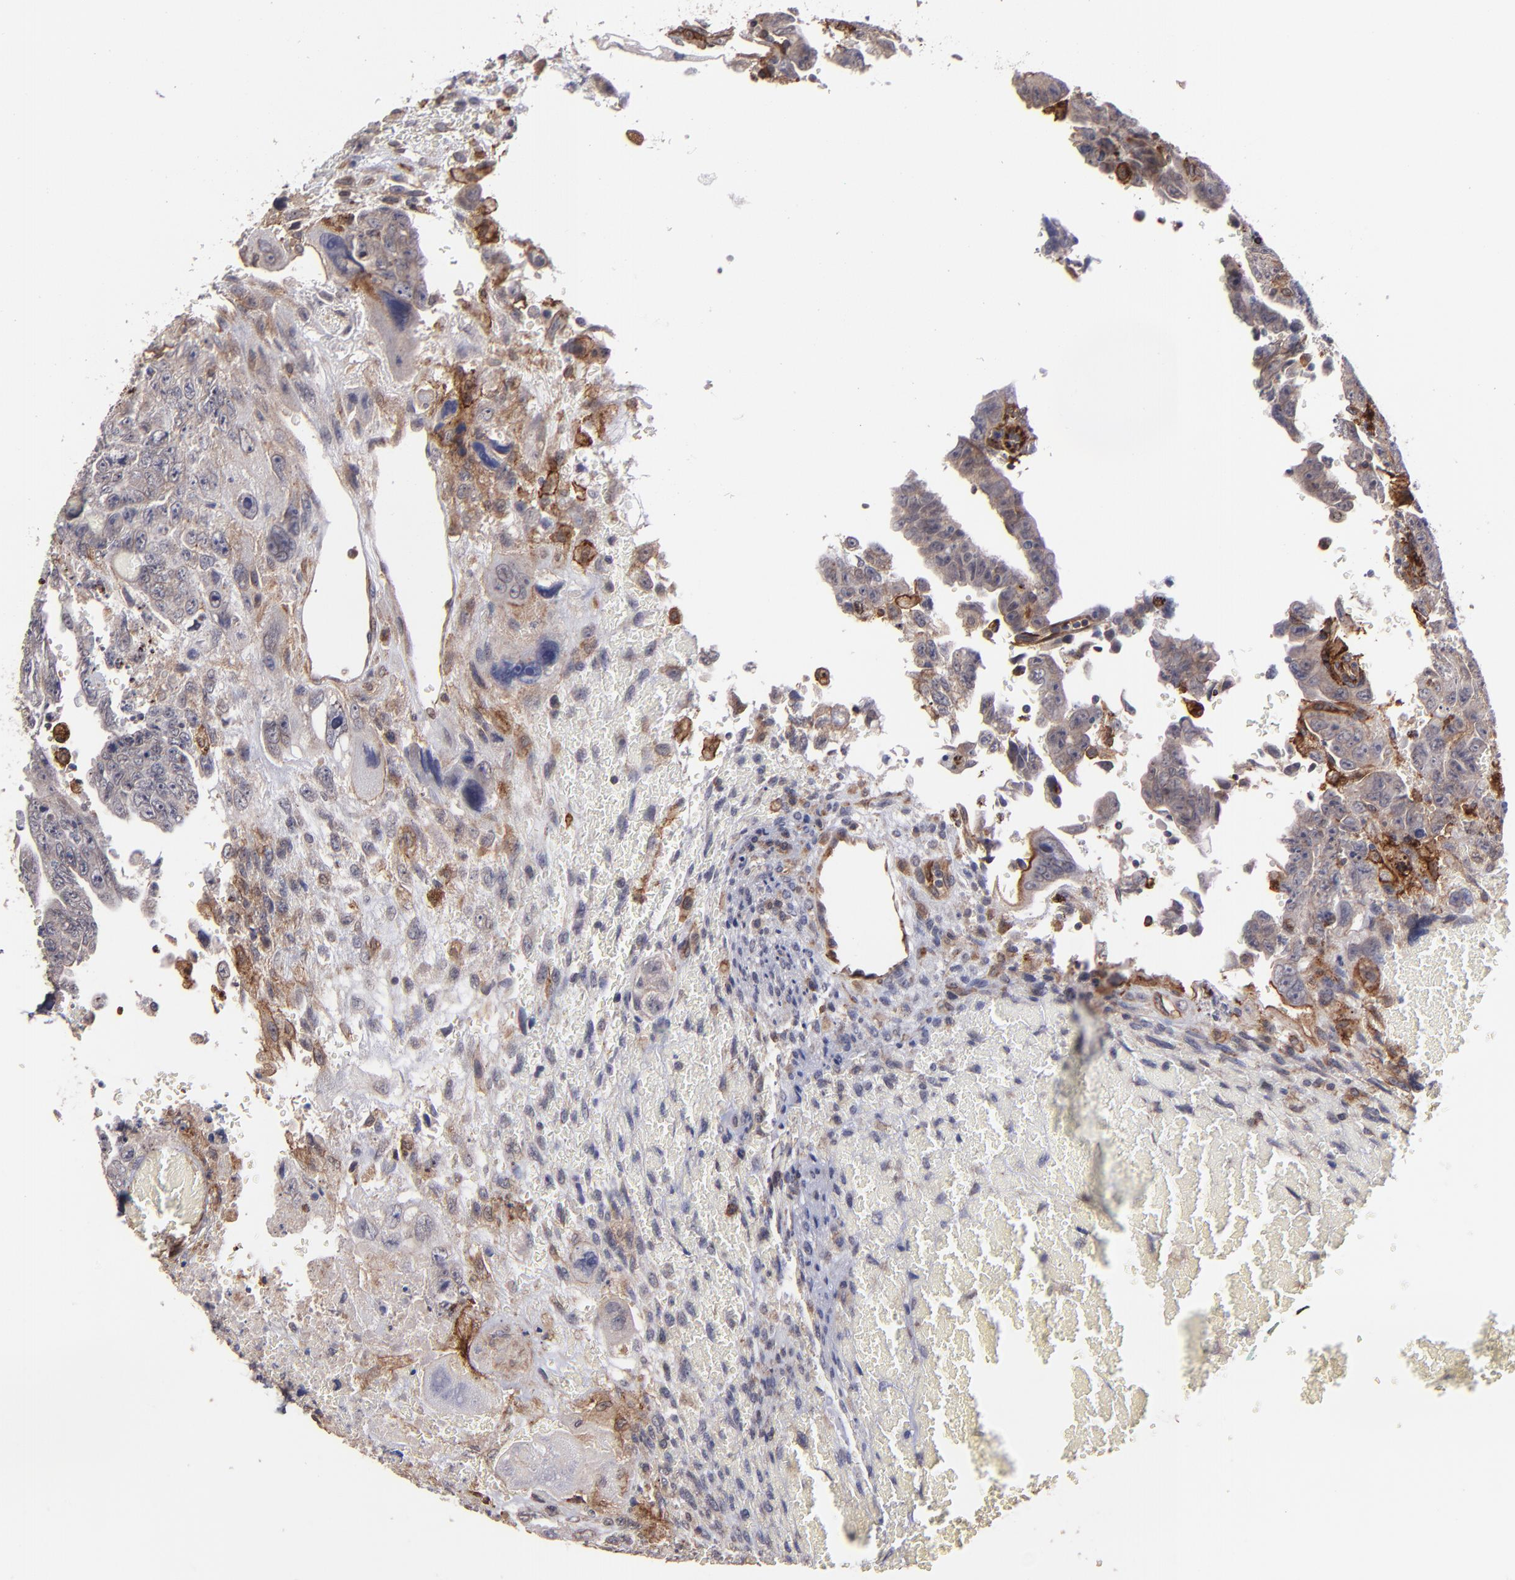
{"staining": {"intensity": "negative", "quantity": "none", "location": "none"}, "tissue": "testis cancer", "cell_type": "Tumor cells", "image_type": "cancer", "snomed": [{"axis": "morphology", "description": "Carcinoma, Embryonal, NOS"}, {"axis": "topography", "description": "Testis"}], "caption": "Immunohistochemical staining of testis embryonal carcinoma reveals no significant positivity in tumor cells.", "gene": "ICAM1", "patient": {"sex": "male", "age": 28}}